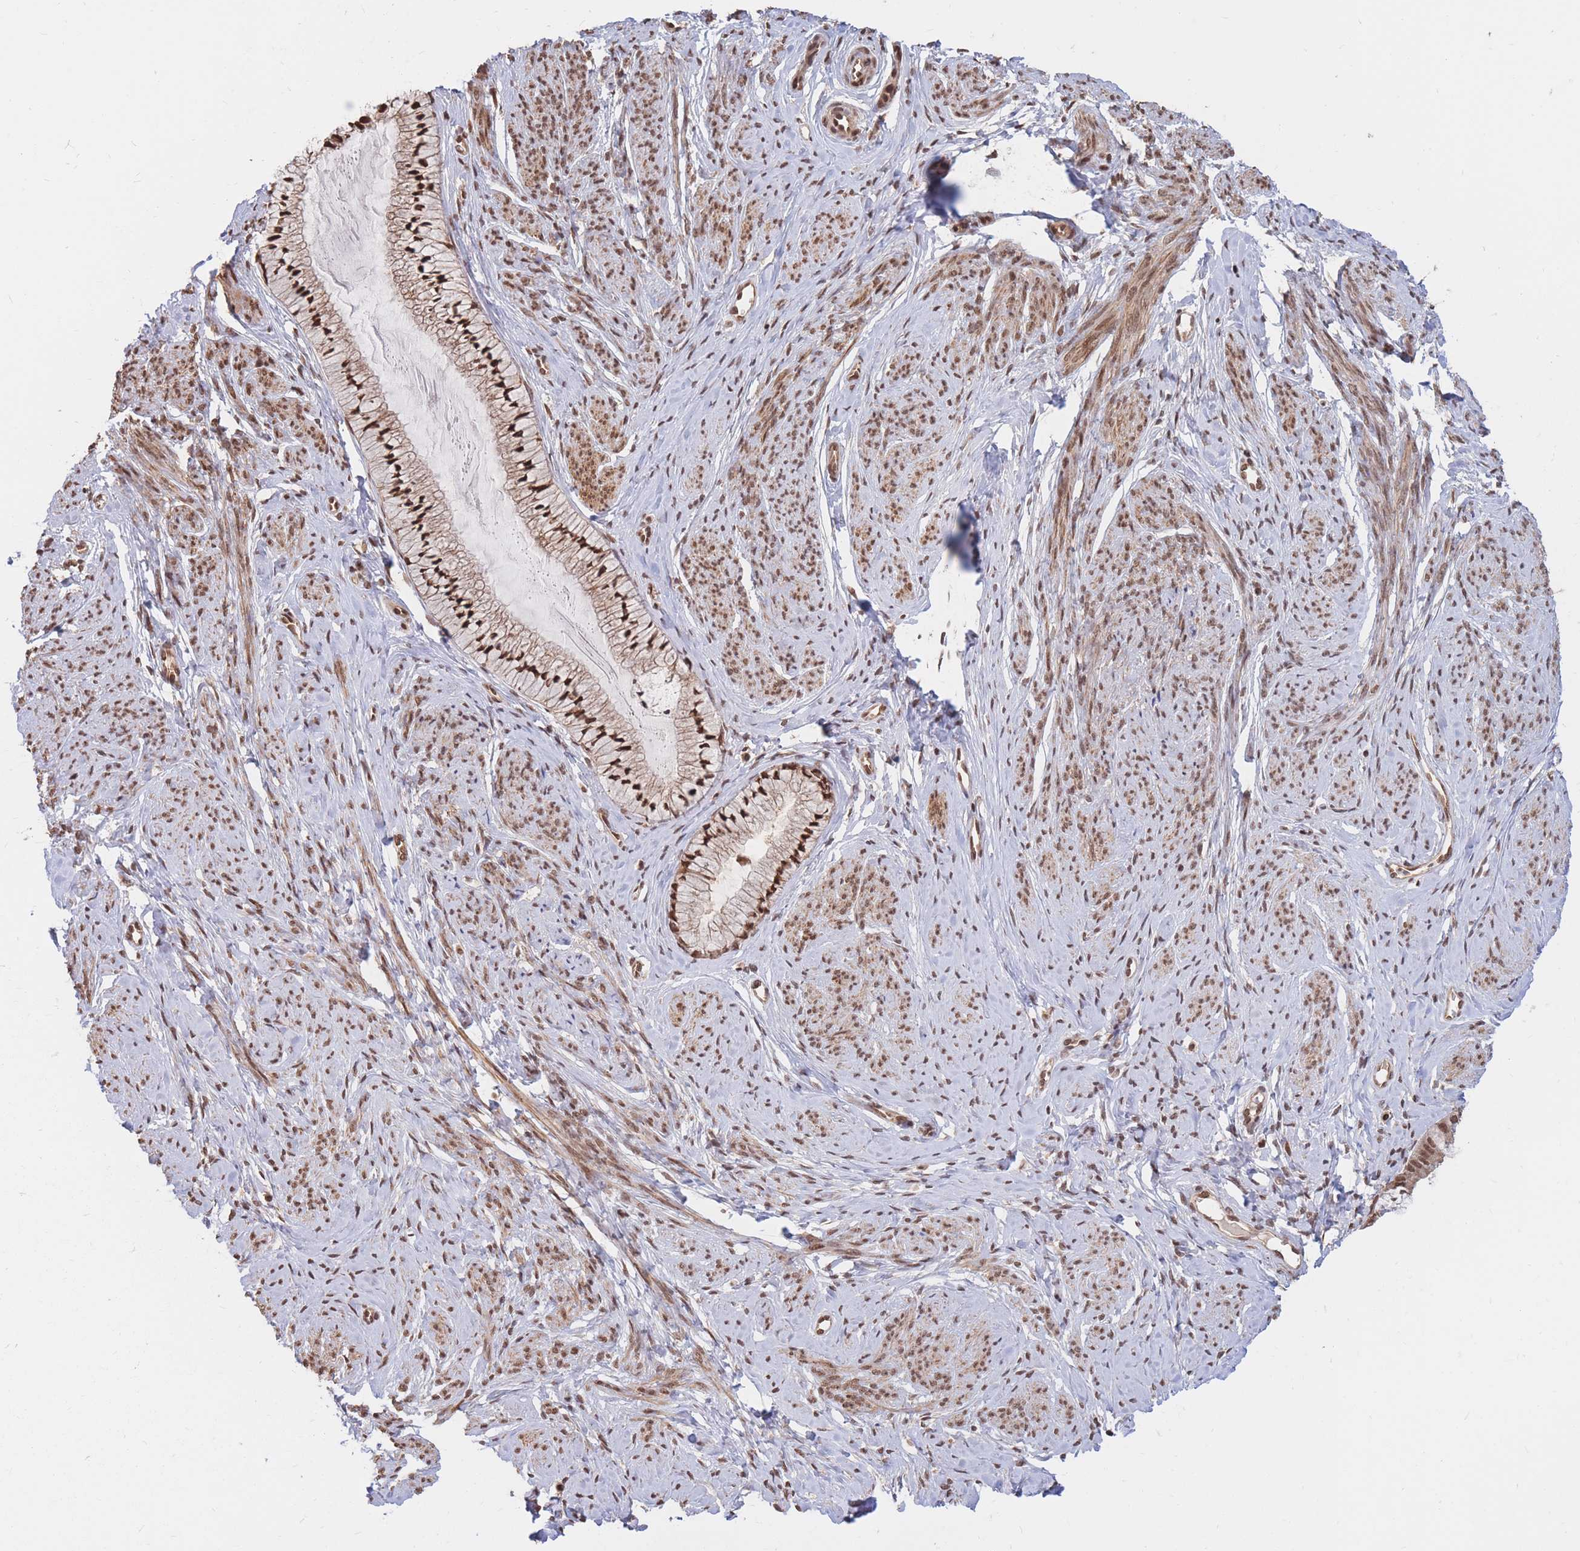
{"staining": {"intensity": "strong", "quantity": ">75%", "location": "cytoplasmic/membranous,nuclear"}, "tissue": "cervix", "cell_type": "Glandular cells", "image_type": "normal", "snomed": [{"axis": "morphology", "description": "Normal tissue, NOS"}, {"axis": "topography", "description": "Cervix"}], "caption": "This histopathology image exhibits normal cervix stained with IHC to label a protein in brown. The cytoplasmic/membranous,nuclear of glandular cells show strong positivity for the protein. Nuclei are counter-stained blue.", "gene": "SRA1", "patient": {"sex": "female", "age": 42}}